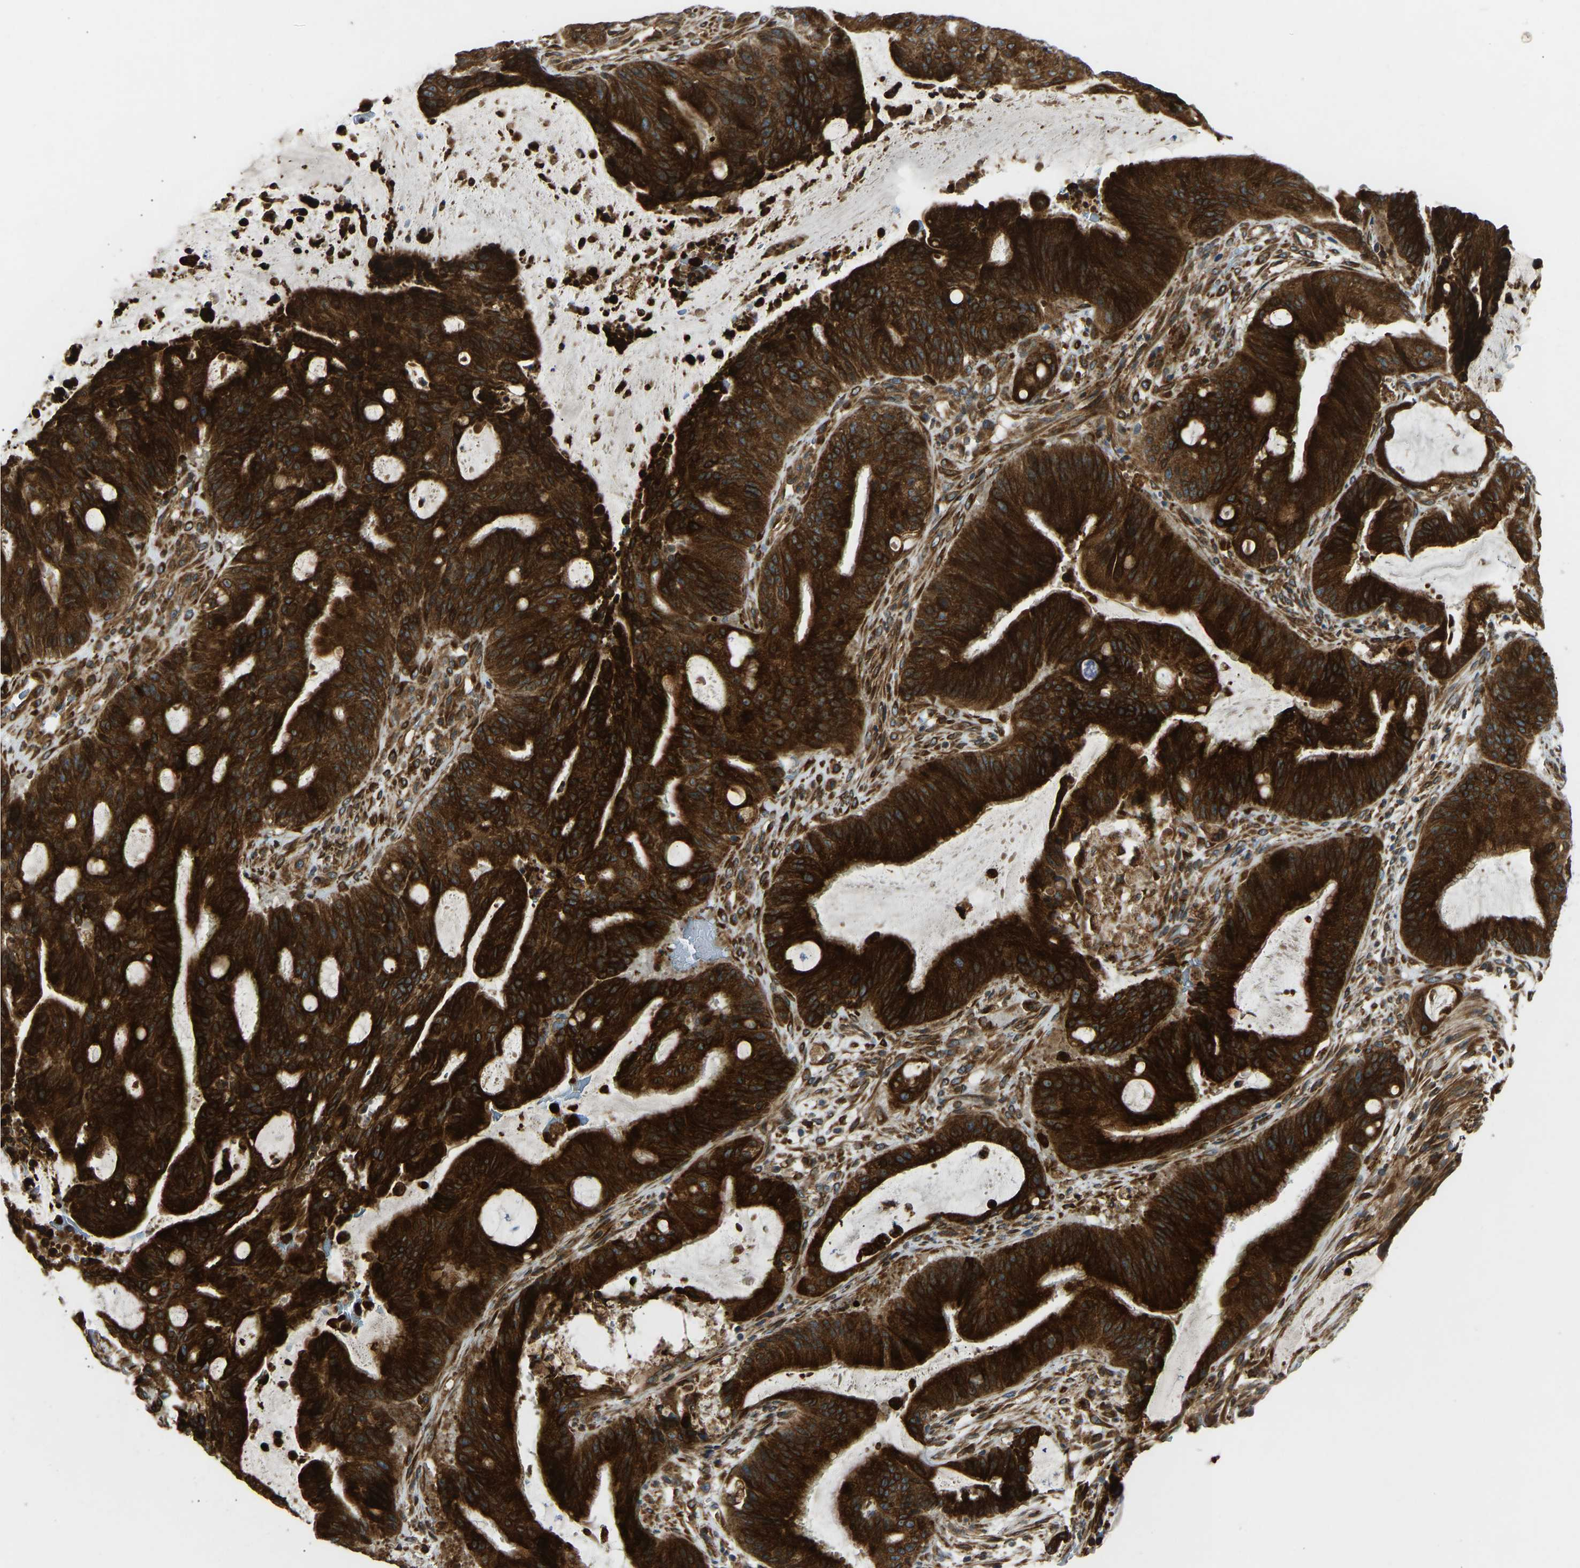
{"staining": {"intensity": "strong", "quantity": ">75%", "location": "cytoplasmic/membranous"}, "tissue": "liver cancer", "cell_type": "Tumor cells", "image_type": "cancer", "snomed": [{"axis": "morphology", "description": "Normal tissue, NOS"}, {"axis": "morphology", "description": "Cholangiocarcinoma"}, {"axis": "topography", "description": "Liver"}, {"axis": "topography", "description": "Peripheral nerve tissue"}], "caption": "Brown immunohistochemical staining in human liver cancer displays strong cytoplasmic/membranous staining in approximately >75% of tumor cells. (DAB IHC with brightfield microscopy, high magnification).", "gene": "OS9", "patient": {"sex": "female", "age": 73}}